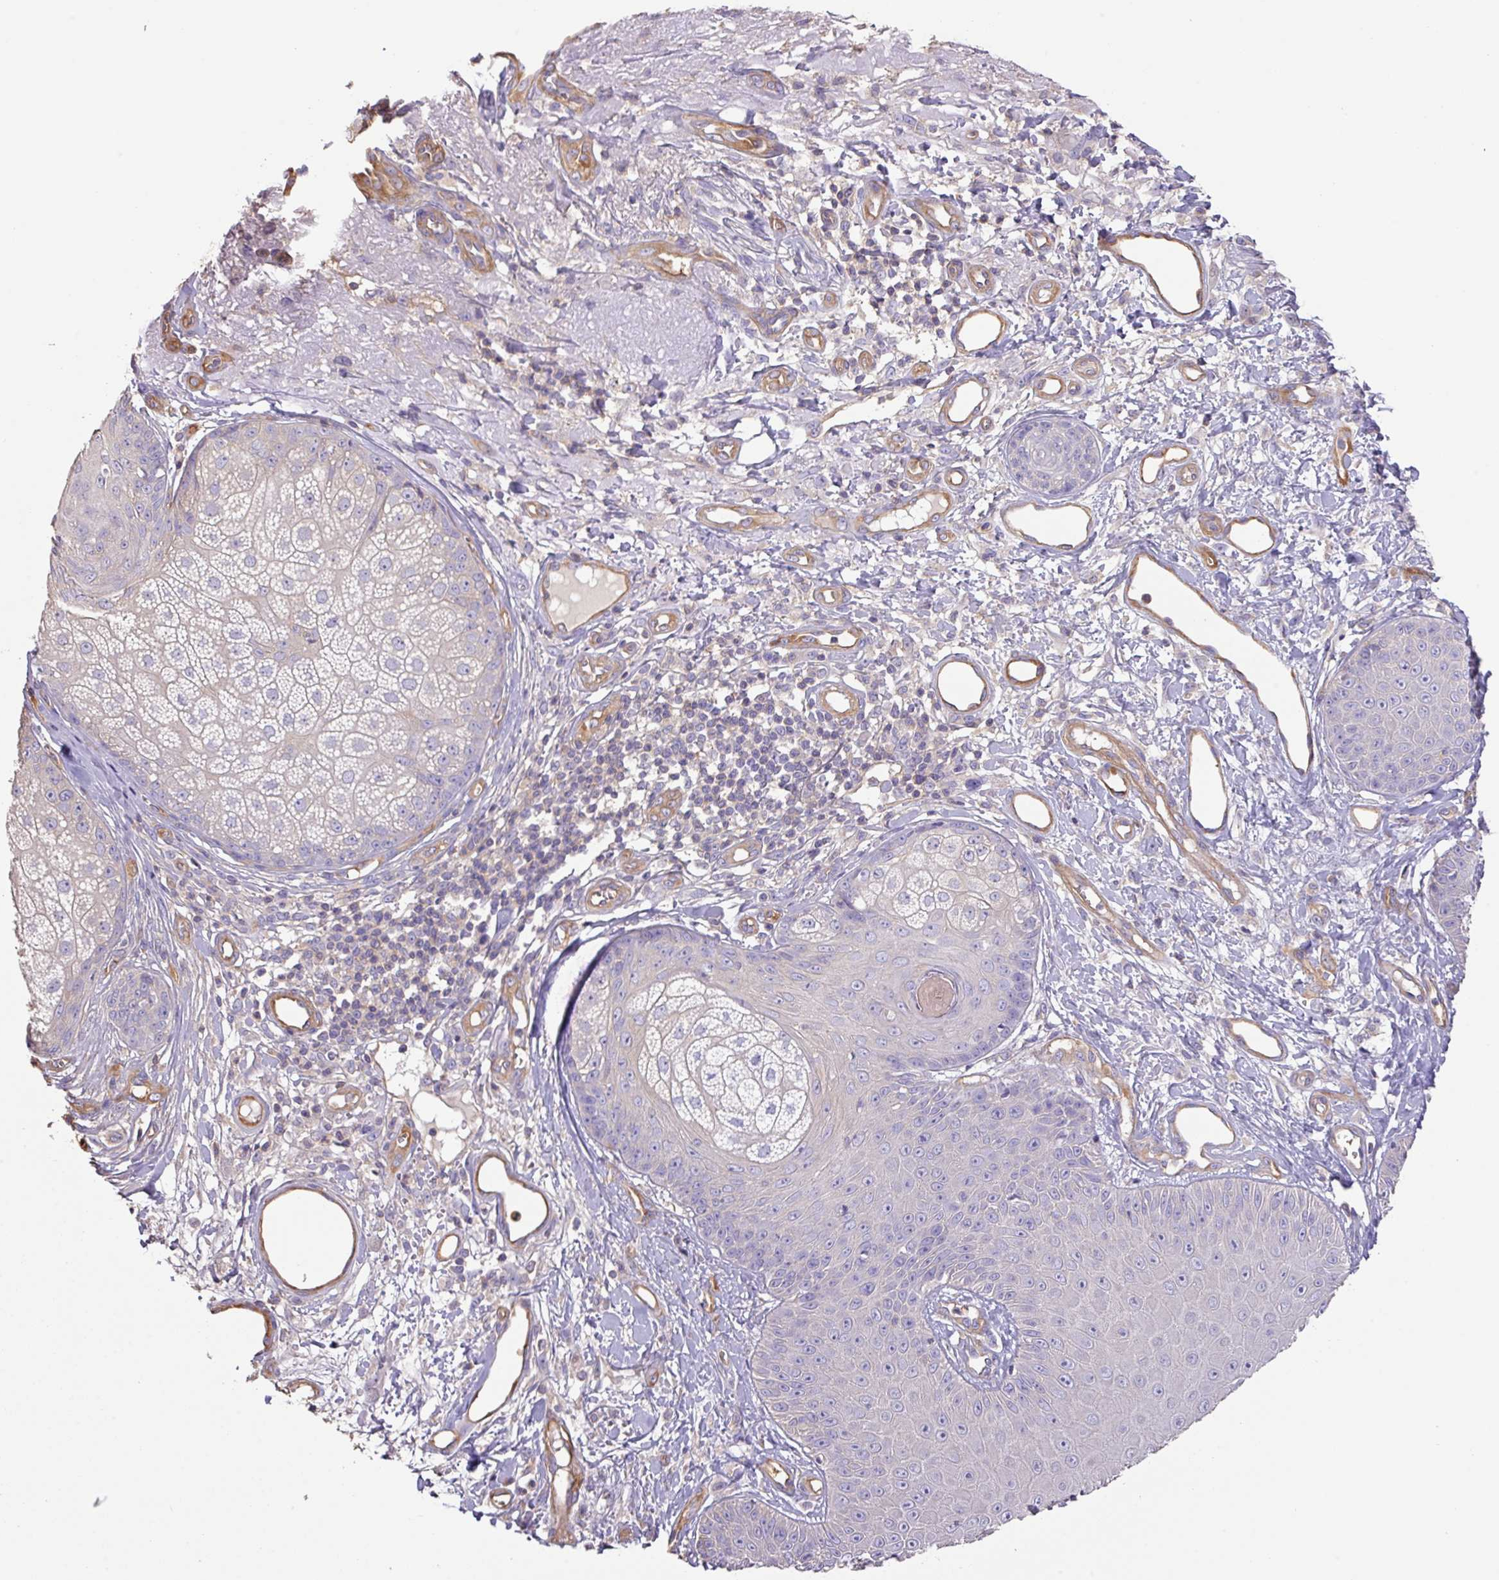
{"staining": {"intensity": "negative", "quantity": "none", "location": "none"}, "tissue": "skin cancer", "cell_type": "Tumor cells", "image_type": "cancer", "snomed": [{"axis": "morphology", "description": "Squamous cell carcinoma, NOS"}, {"axis": "topography", "description": "Skin"}], "caption": "Skin cancer (squamous cell carcinoma) was stained to show a protein in brown. There is no significant expression in tumor cells.", "gene": "CALML4", "patient": {"sex": "male", "age": 86}}